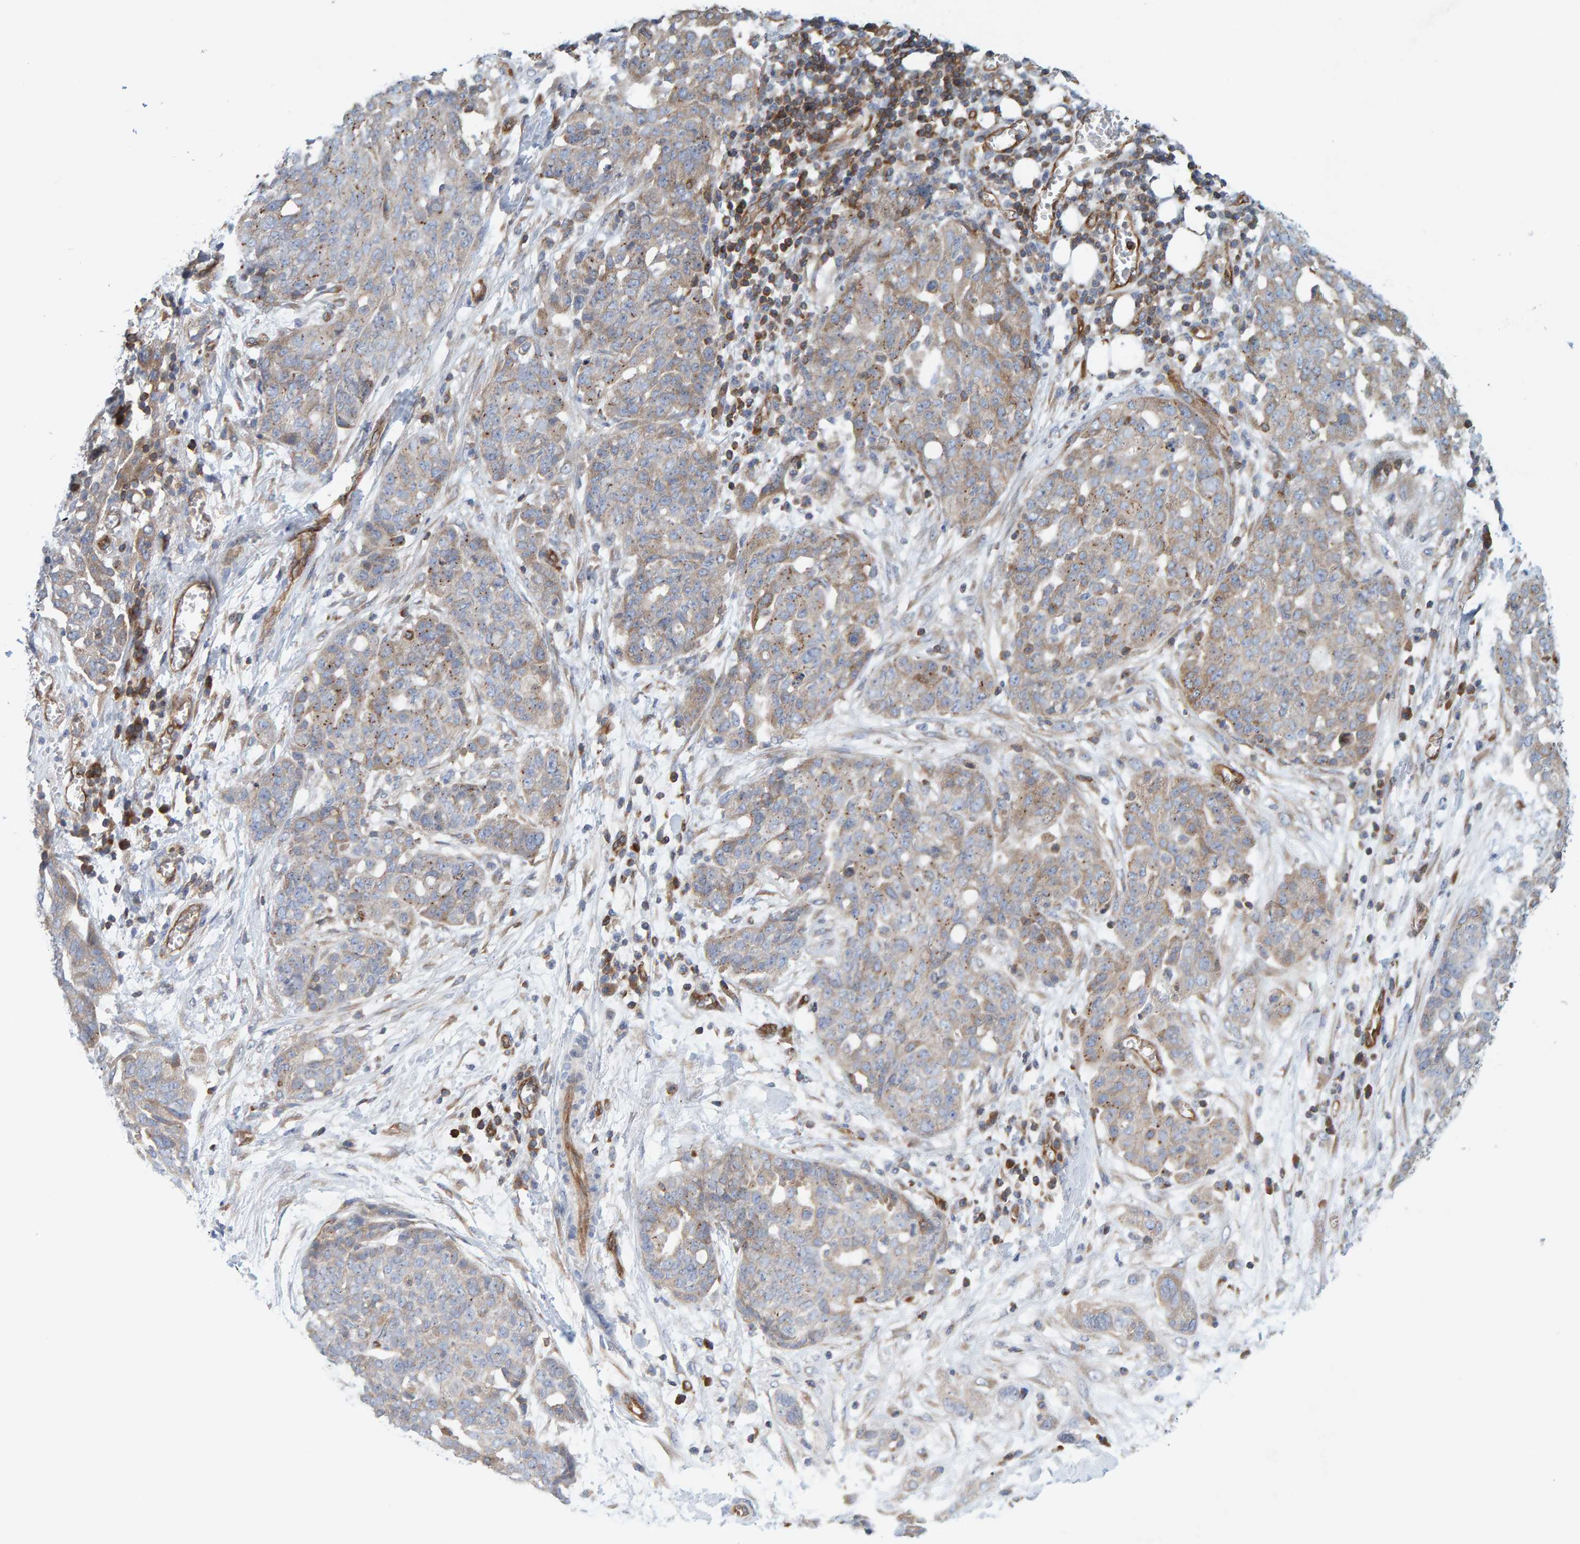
{"staining": {"intensity": "weak", "quantity": "<25%", "location": "cytoplasmic/membranous"}, "tissue": "ovarian cancer", "cell_type": "Tumor cells", "image_type": "cancer", "snomed": [{"axis": "morphology", "description": "Cystadenocarcinoma, serous, NOS"}, {"axis": "topography", "description": "Soft tissue"}, {"axis": "topography", "description": "Ovary"}], "caption": "Protein analysis of serous cystadenocarcinoma (ovarian) displays no significant staining in tumor cells.", "gene": "PRKD2", "patient": {"sex": "female", "age": 57}}